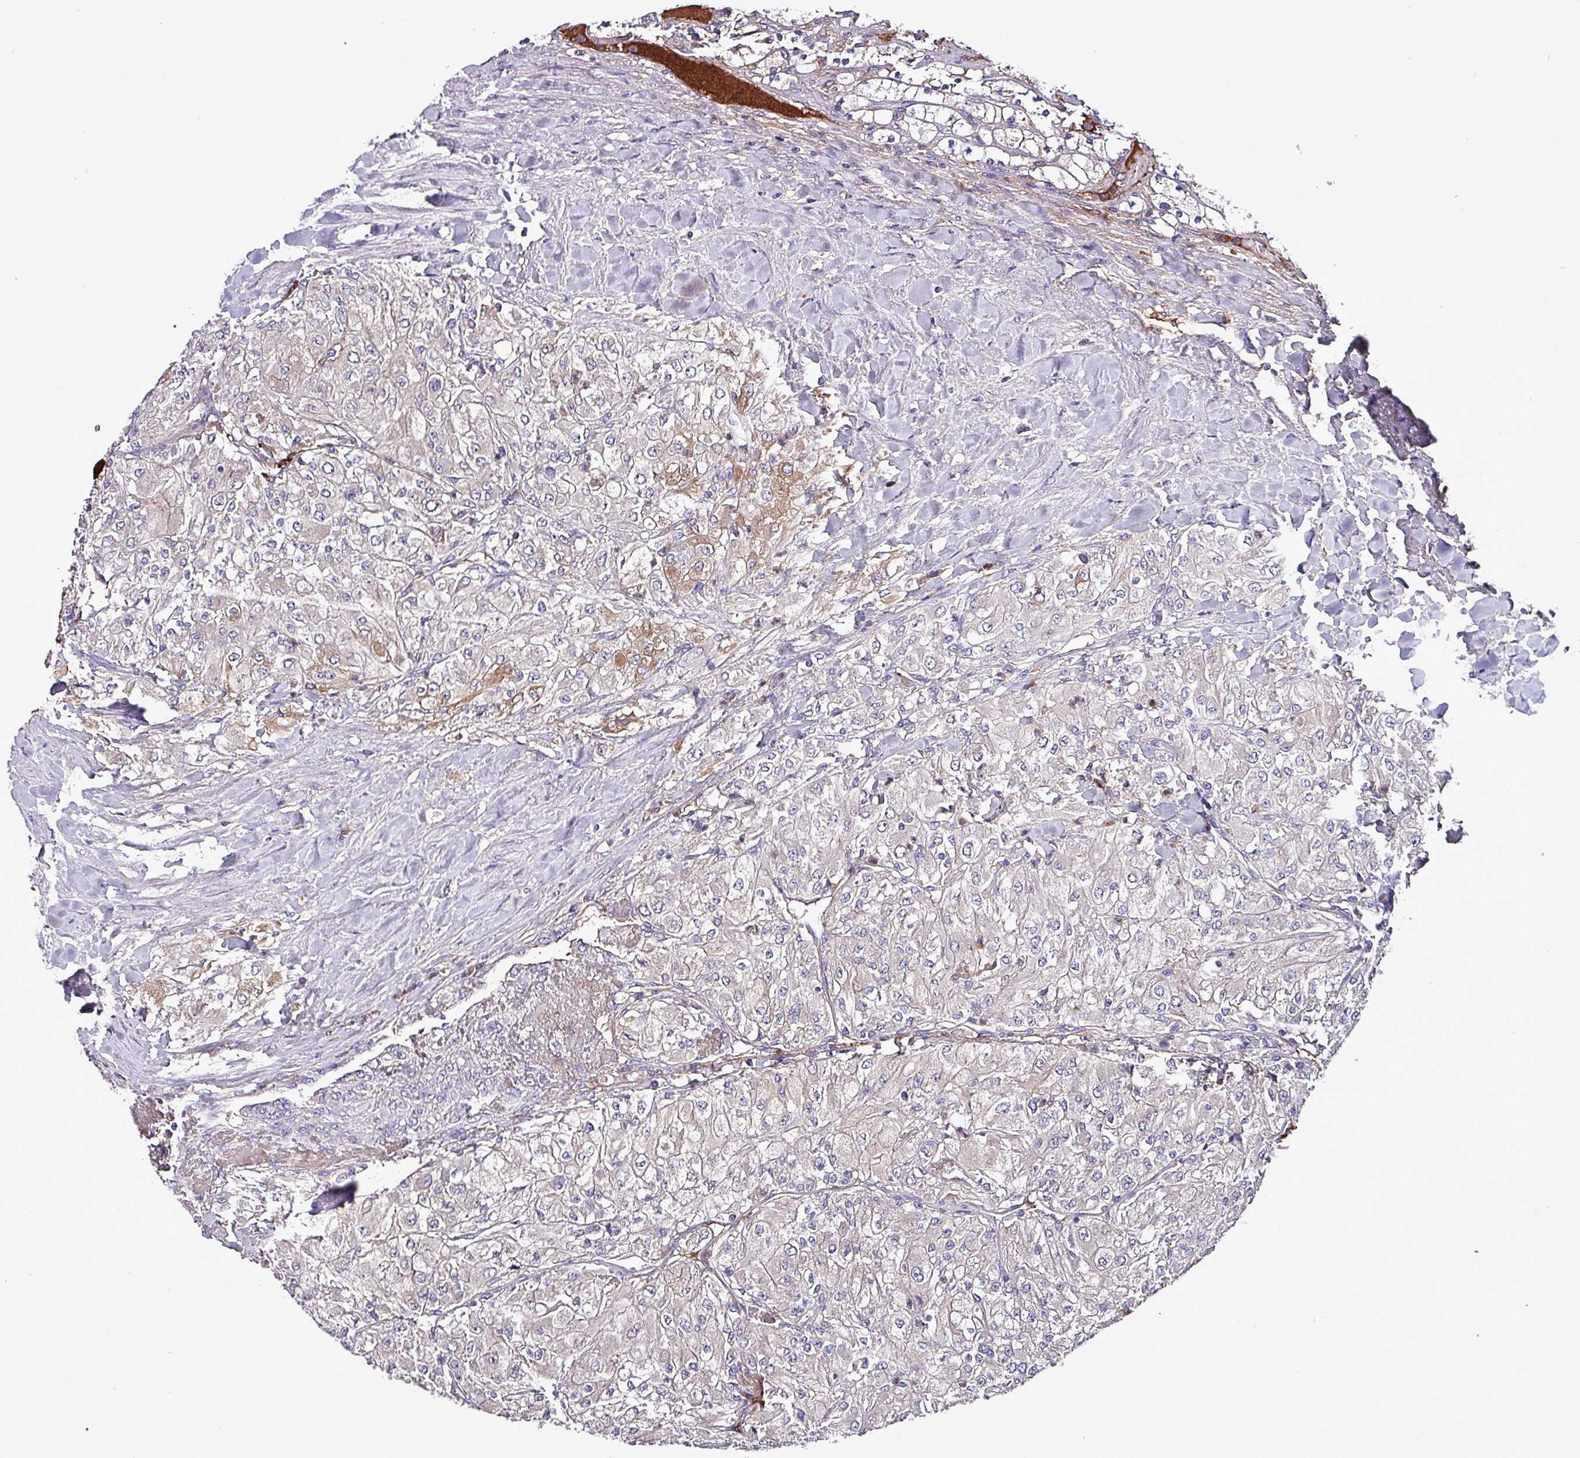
{"staining": {"intensity": "moderate", "quantity": "<25%", "location": "cytoplasmic/membranous"}, "tissue": "renal cancer", "cell_type": "Tumor cells", "image_type": "cancer", "snomed": [{"axis": "morphology", "description": "Adenocarcinoma, NOS"}, {"axis": "topography", "description": "Kidney"}], "caption": "A low amount of moderate cytoplasmic/membranous expression is present in about <25% of tumor cells in renal cancer tissue.", "gene": "HP", "patient": {"sex": "male", "age": 80}}